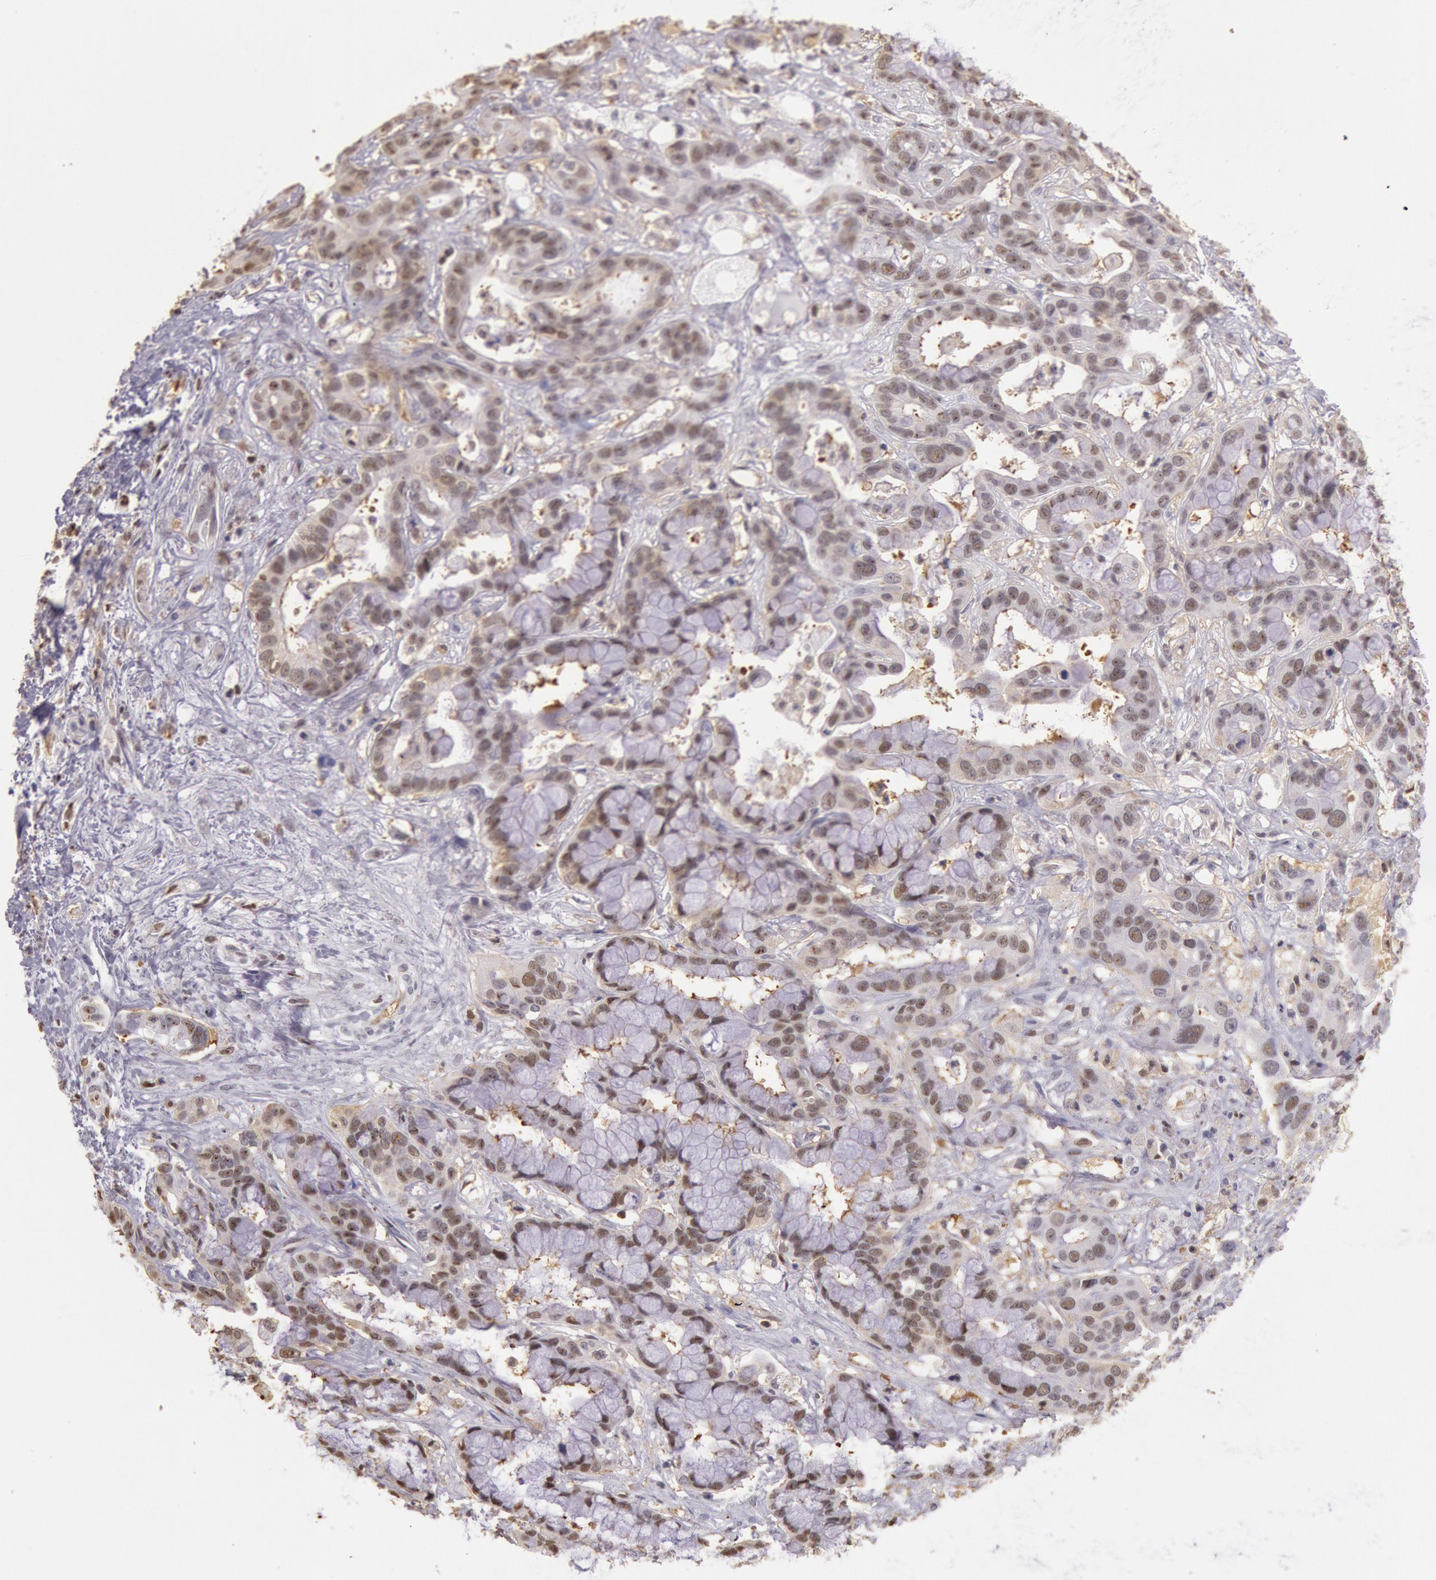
{"staining": {"intensity": "moderate", "quantity": ">75%", "location": "cytoplasmic/membranous,nuclear"}, "tissue": "liver cancer", "cell_type": "Tumor cells", "image_type": "cancer", "snomed": [{"axis": "morphology", "description": "Cholangiocarcinoma"}, {"axis": "topography", "description": "Liver"}], "caption": "A histopathology image showing moderate cytoplasmic/membranous and nuclear staining in approximately >75% of tumor cells in liver cancer (cholangiocarcinoma), as visualized by brown immunohistochemical staining.", "gene": "HIF1A", "patient": {"sex": "female", "age": 65}}